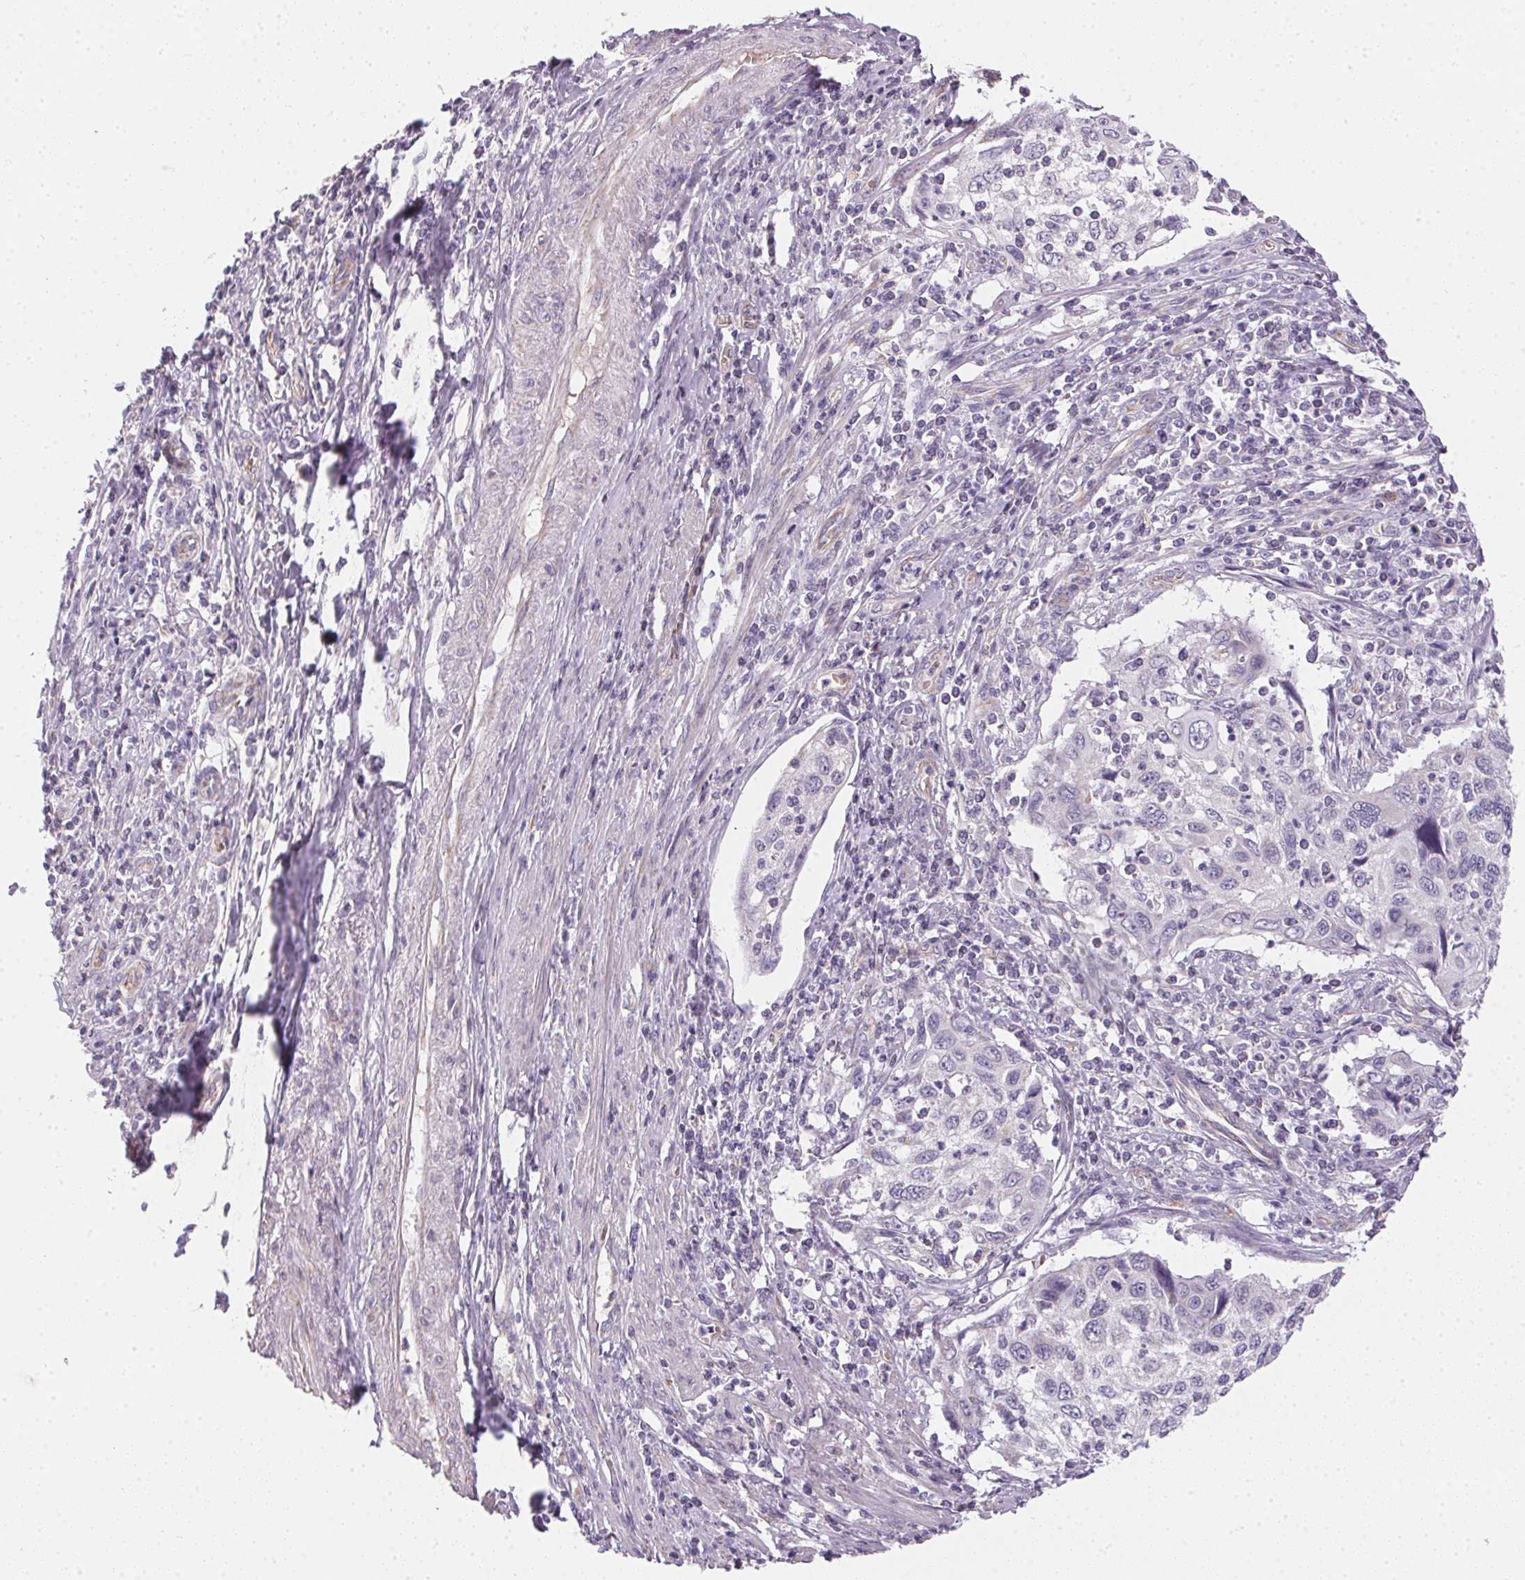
{"staining": {"intensity": "negative", "quantity": "none", "location": "none"}, "tissue": "cervical cancer", "cell_type": "Tumor cells", "image_type": "cancer", "snomed": [{"axis": "morphology", "description": "Squamous cell carcinoma, NOS"}, {"axis": "topography", "description": "Cervix"}], "caption": "This is an IHC micrograph of human cervical squamous cell carcinoma. There is no positivity in tumor cells.", "gene": "SMYD1", "patient": {"sex": "female", "age": 70}}